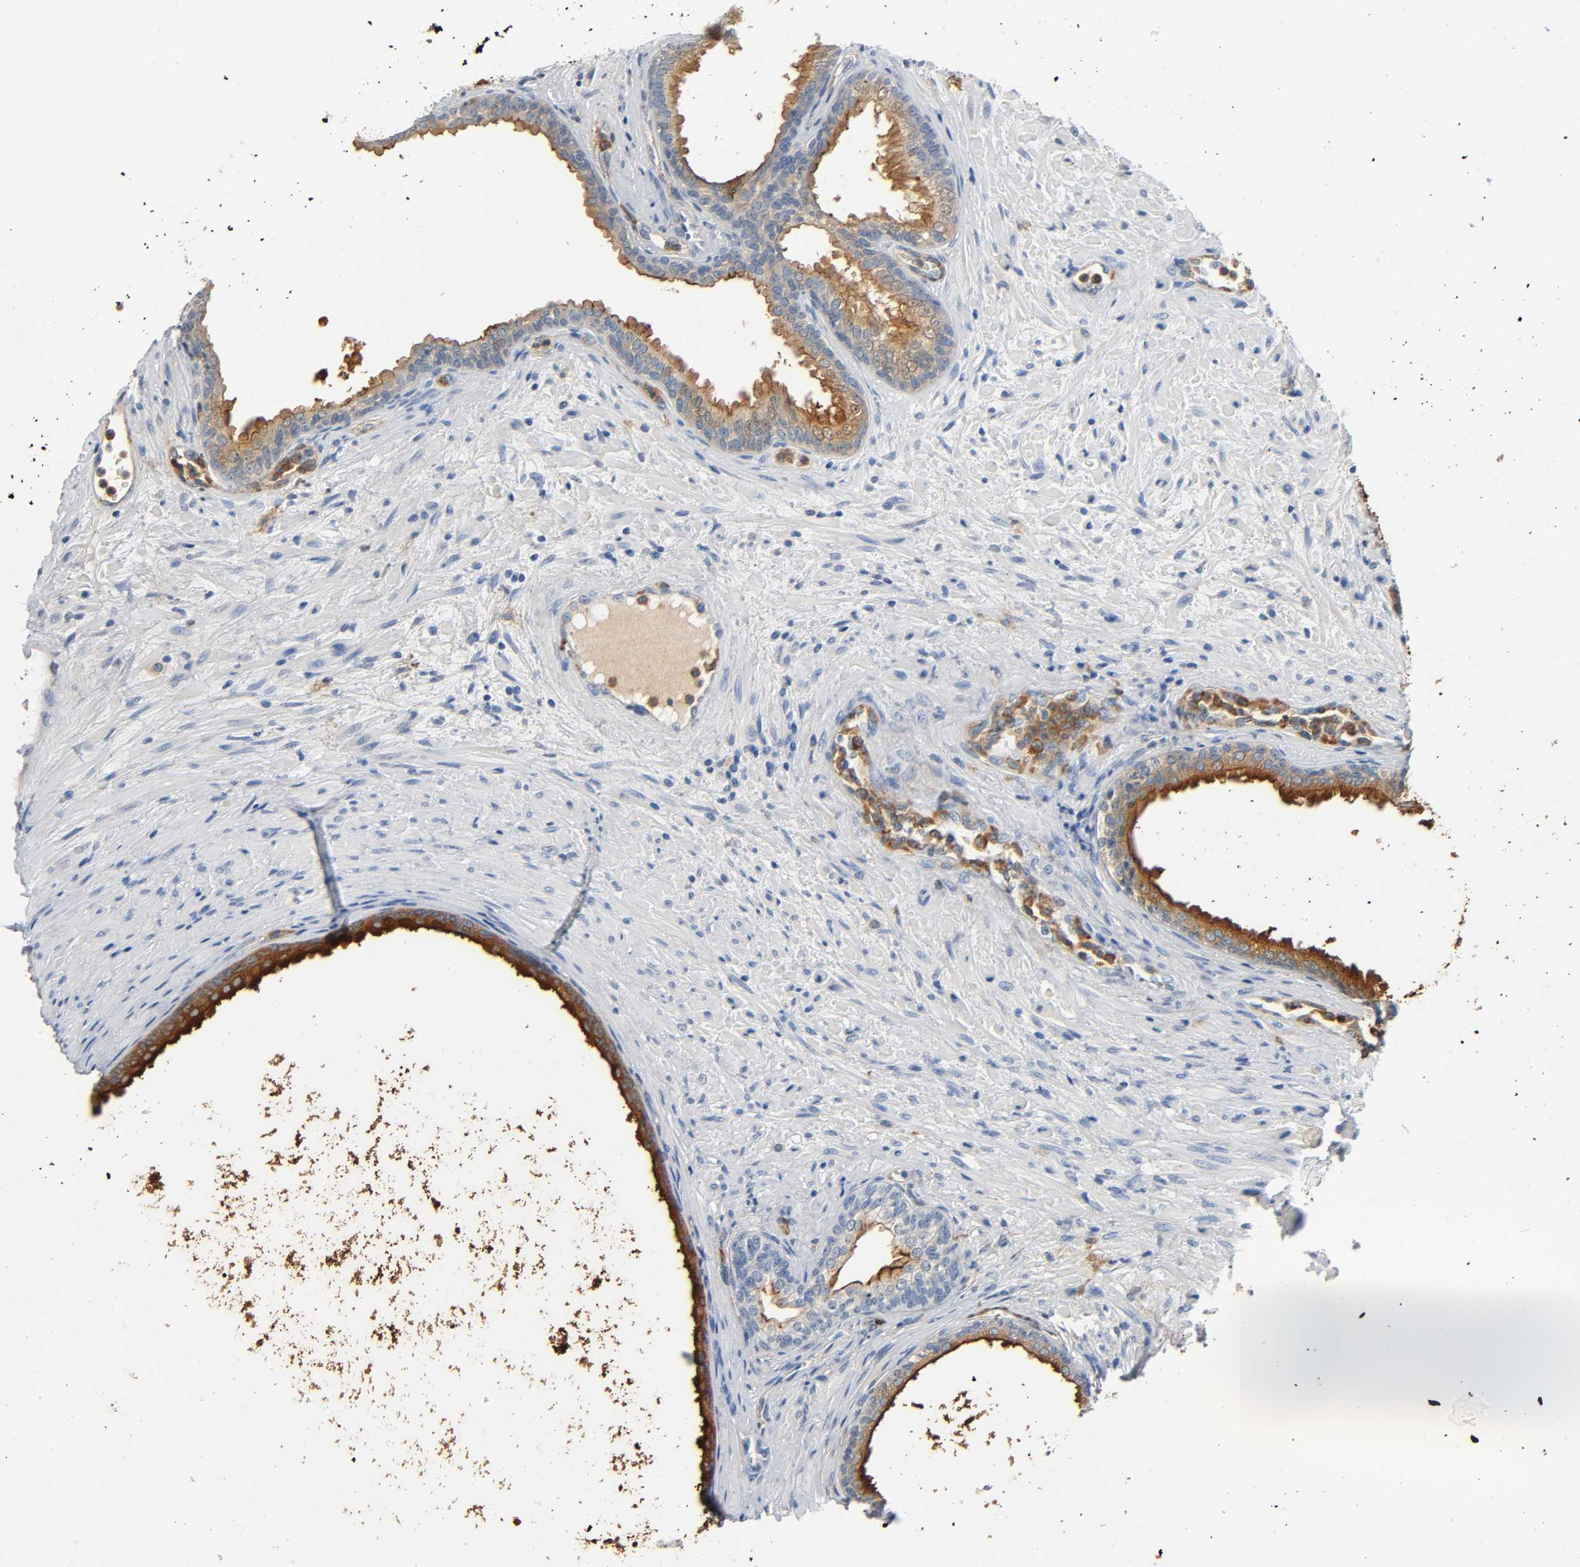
{"staining": {"intensity": "strong", "quantity": ">75%", "location": "cytoplasmic/membranous"}, "tissue": "prostate", "cell_type": "Glandular cells", "image_type": "normal", "snomed": [{"axis": "morphology", "description": "Normal tissue, NOS"}, {"axis": "topography", "description": "Prostate"}], "caption": "Immunohistochemical staining of normal human prostate displays high levels of strong cytoplasmic/membranous expression in approximately >75% of glandular cells.", "gene": "ANPEP", "patient": {"sex": "male", "age": 76}}